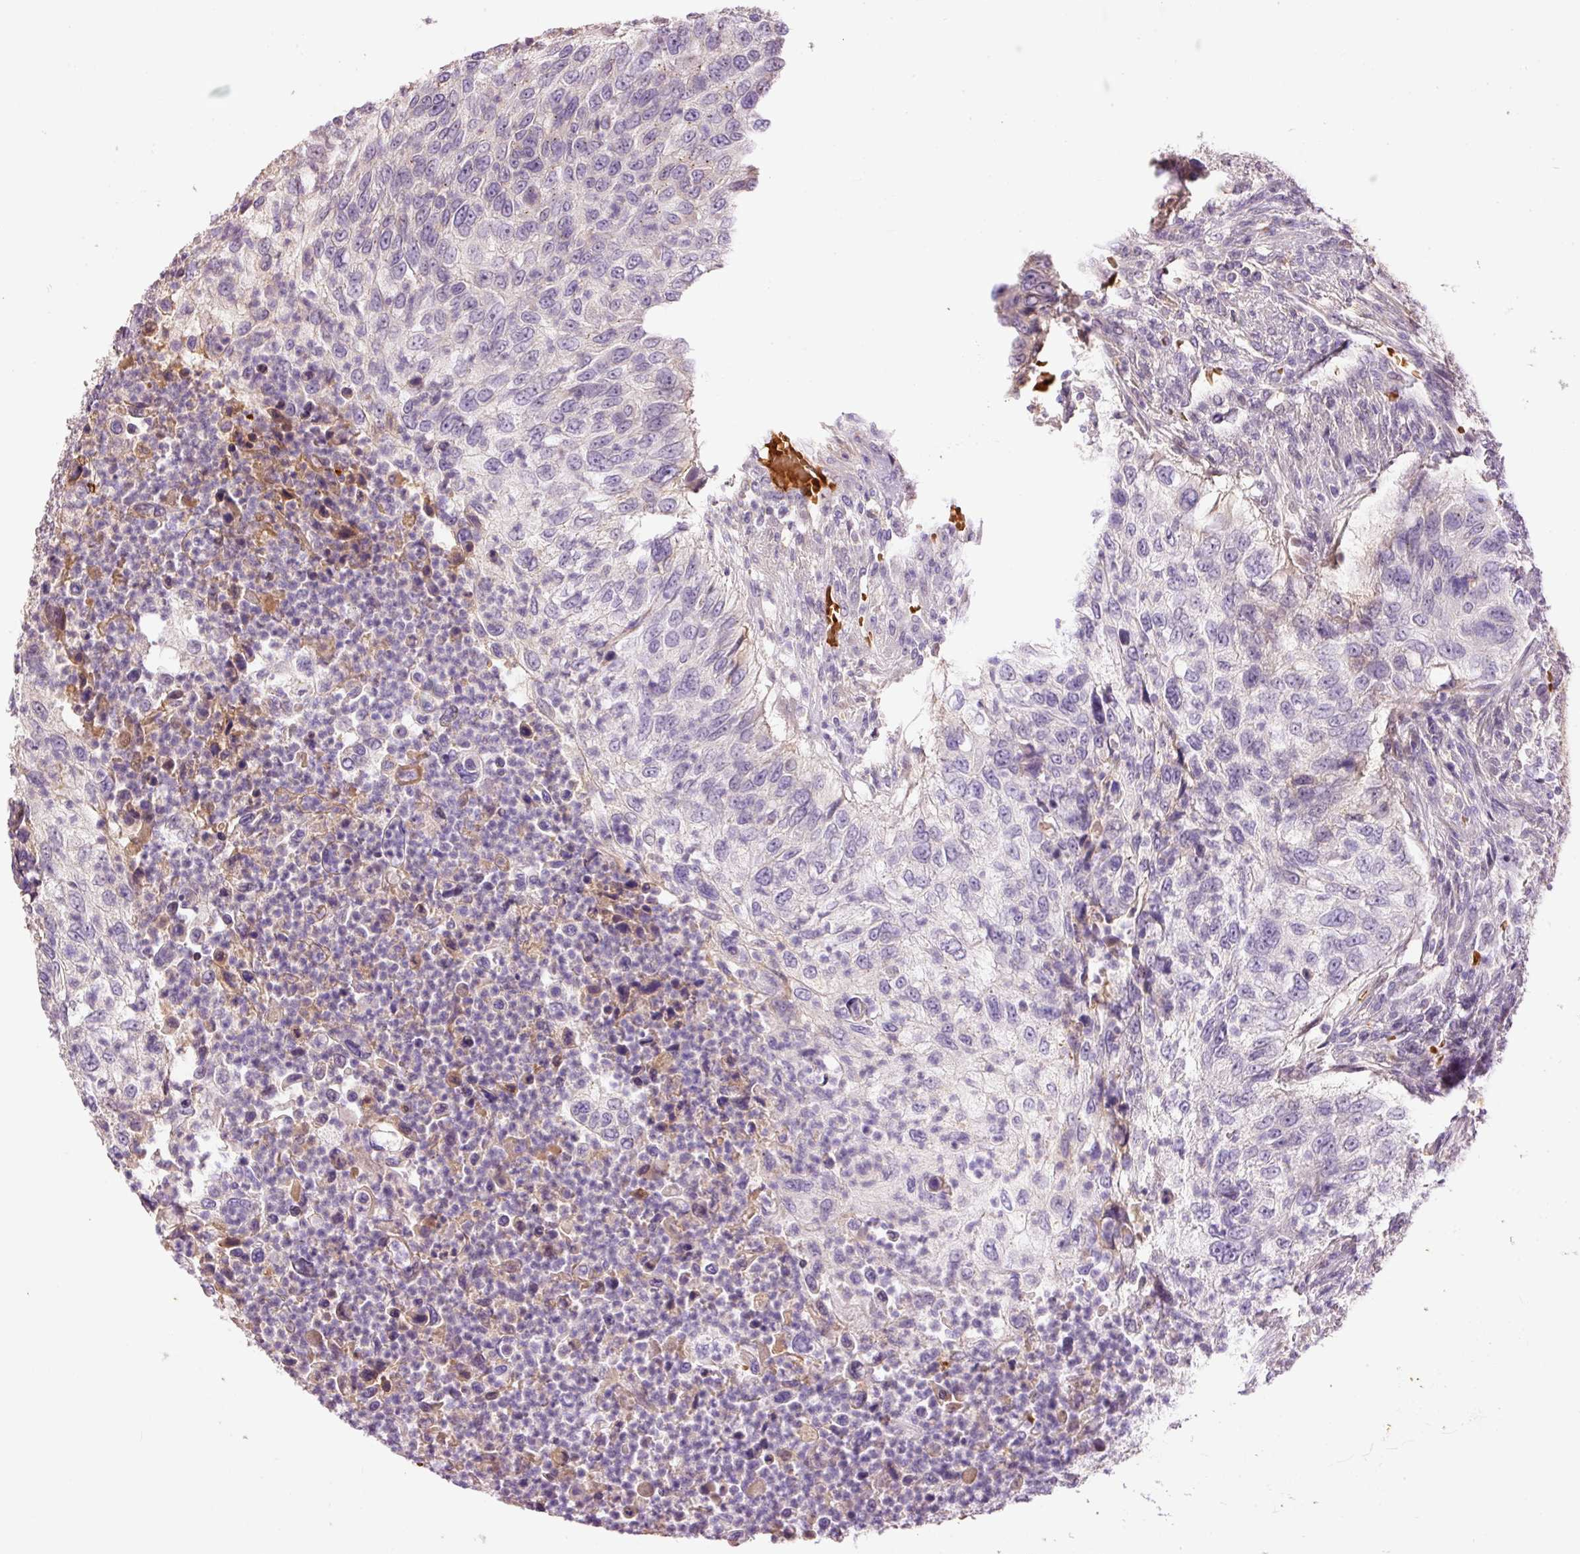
{"staining": {"intensity": "negative", "quantity": "none", "location": "none"}, "tissue": "urothelial cancer", "cell_type": "Tumor cells", "image_type": "cancer", "snomed": [{"axis": "morphology", "description": "Urothelial carcinoma, High grade"}, {"axis": "topography", "description": "Urinary bladder"}], "caption": "IHC of human urothelial cancer demonstrates no expression in tumor cells.", "gene": "CMTM8", "patient": {"sex": "female", "age": 60}}